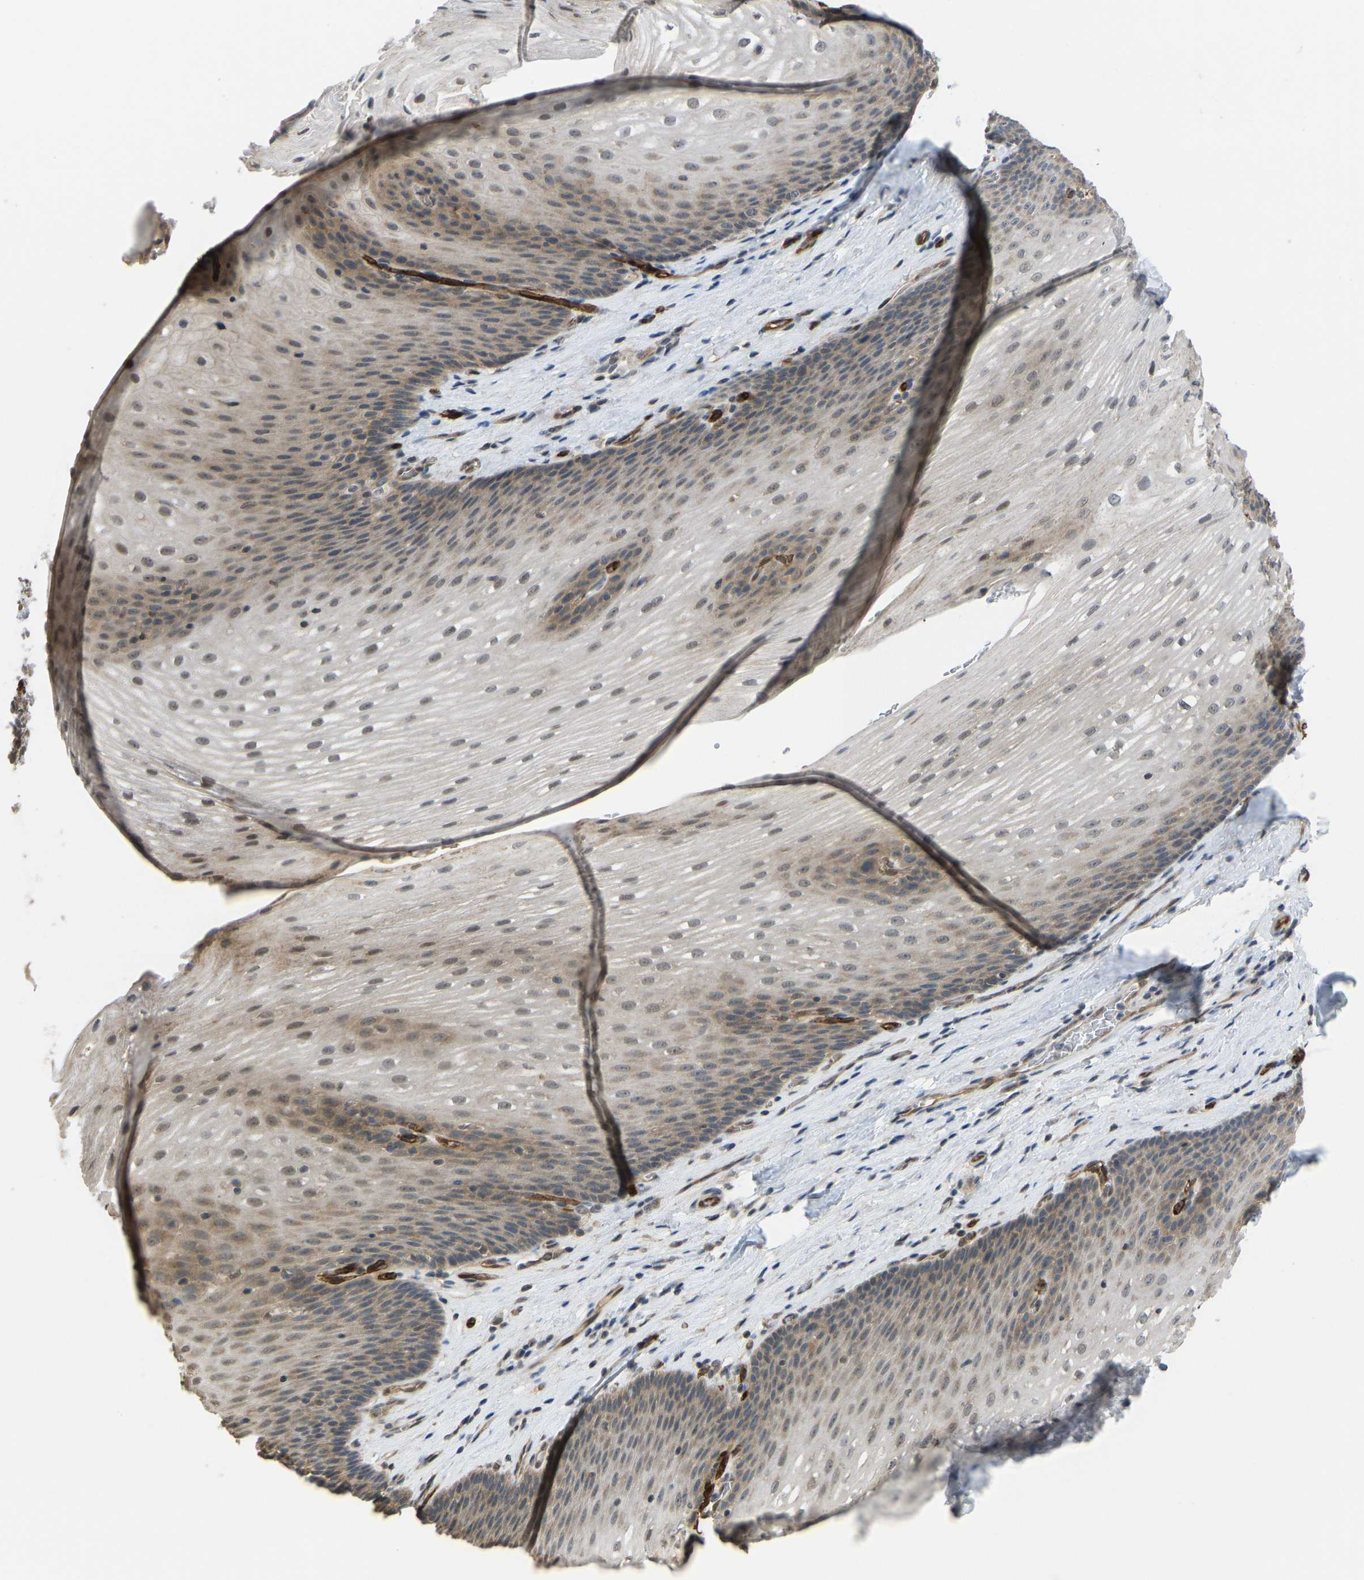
{"staining": {"intensity": "moderate", "quantity": ">75%", "location": "cytoplasmic/membranous"}, "tissue": "esophagus", "cell_type": "Squamous epithelial cells", "image_type": "normal", "snomed": [{"axis": "morphology", "description": "Normal tissue, NOS"}, {"axis": "topography", "description": "Esophagus"}], "caption": "The image demonstrates immunohistochemical staining of unremarkable esophagus. There is moderate cytoplasmic/membranous expression is seen in approximately >75% of squamous epithelial cells.", "gene": "CCT8", "patient": {"sex": "male", "age": 48}}